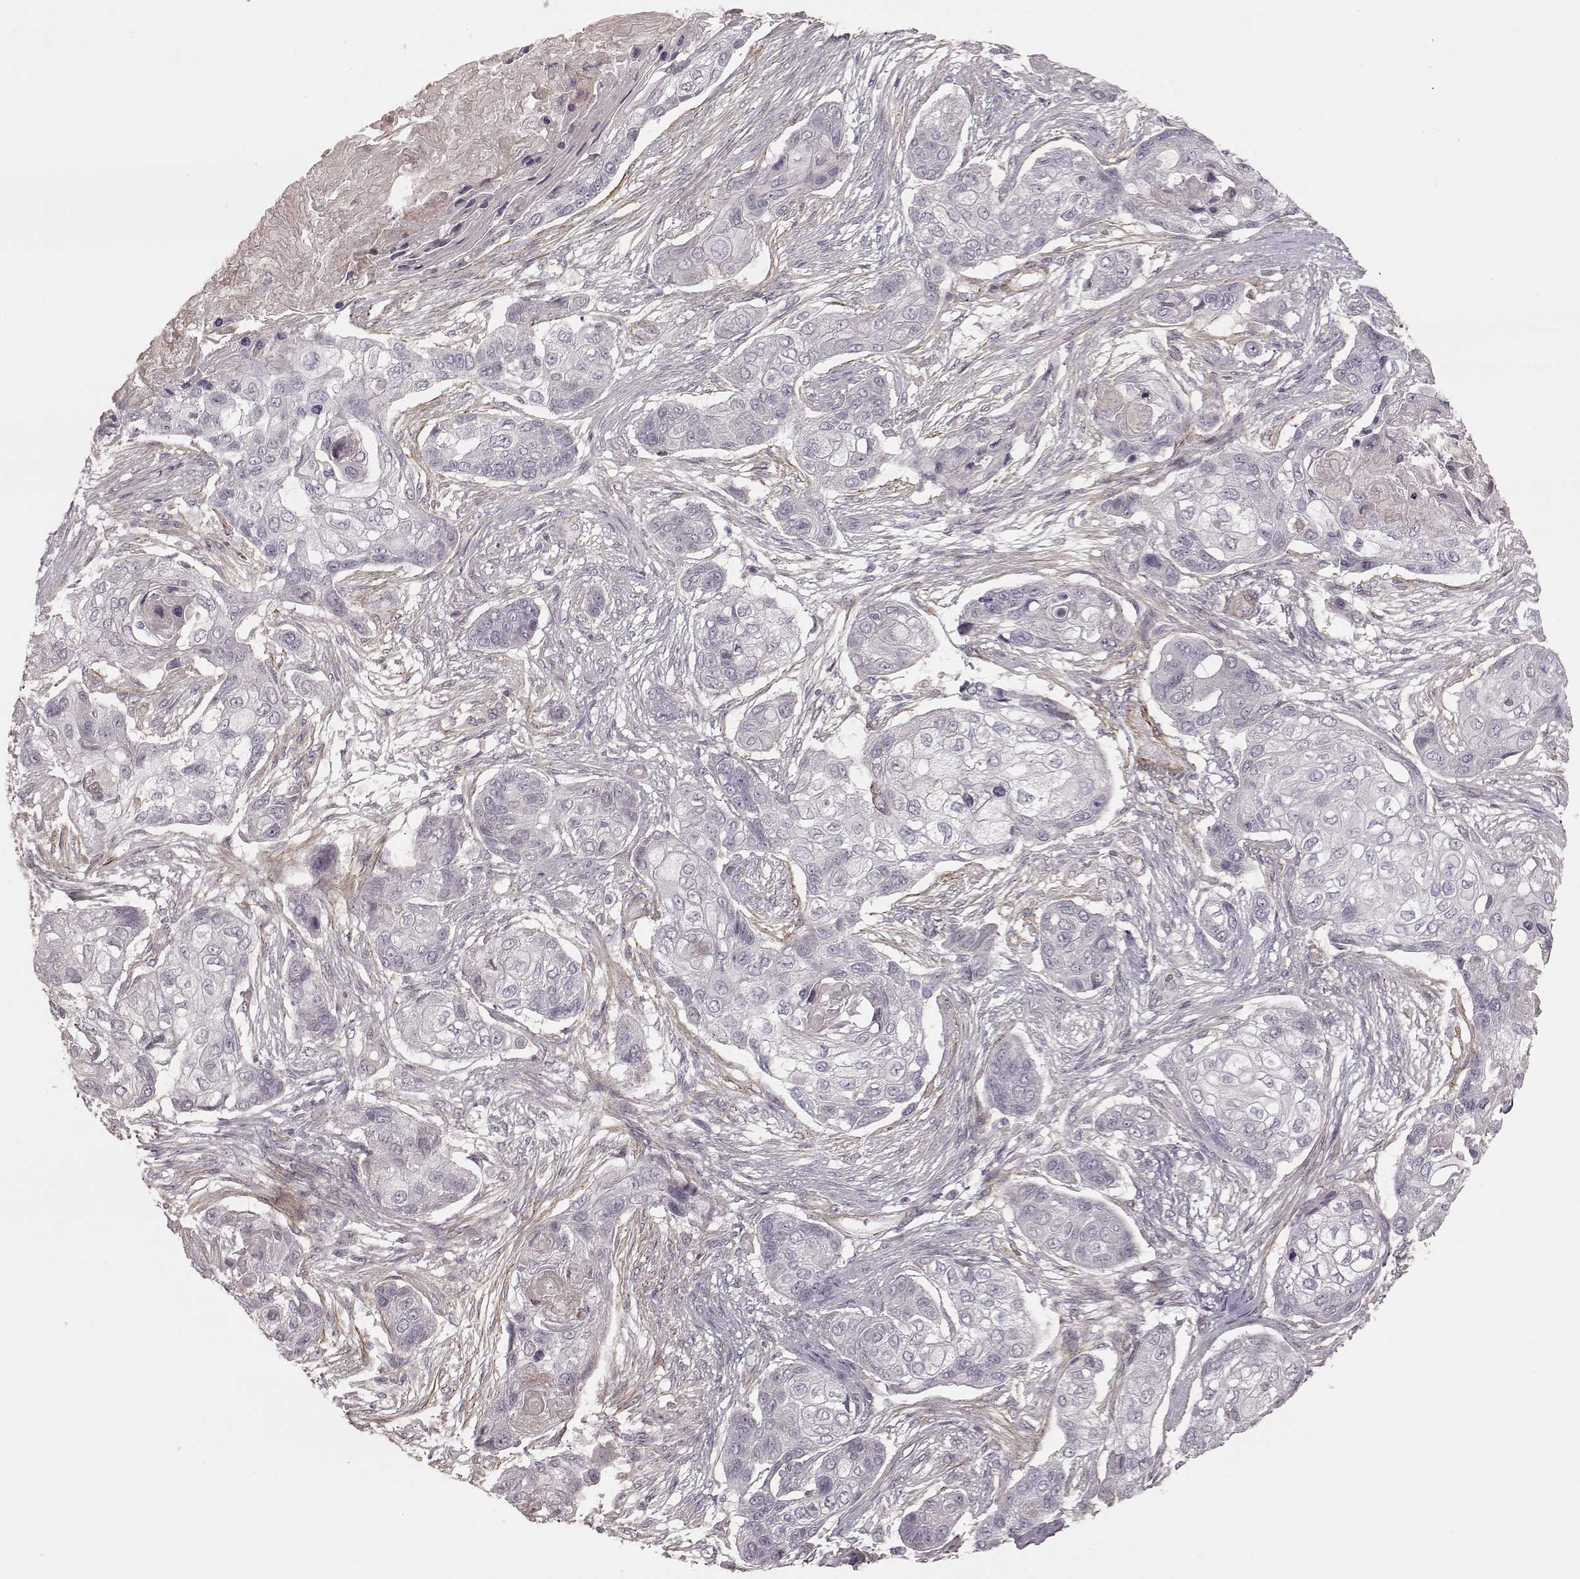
{"staining": {"intensity": "negative", "quantity": "none", "location": "none"}, "tissue": "lung cancer", "cell_type": "Tumor cells", "image_type": "cancer", "snomed": [{"axis": "morphology", "description": "Squamous cell carcinoma, NOS"}, {"axis": "topography", "description": "Lung"}], "caption": "DAB (3,3'-diaminobenzidine) immunohistochemical staining of human lung cancer (squamous cell carcinoma) displays no significant staining in tumor cells.", "gene": "KCNJ9", "patient": {"sex": "male", "age": 69}}